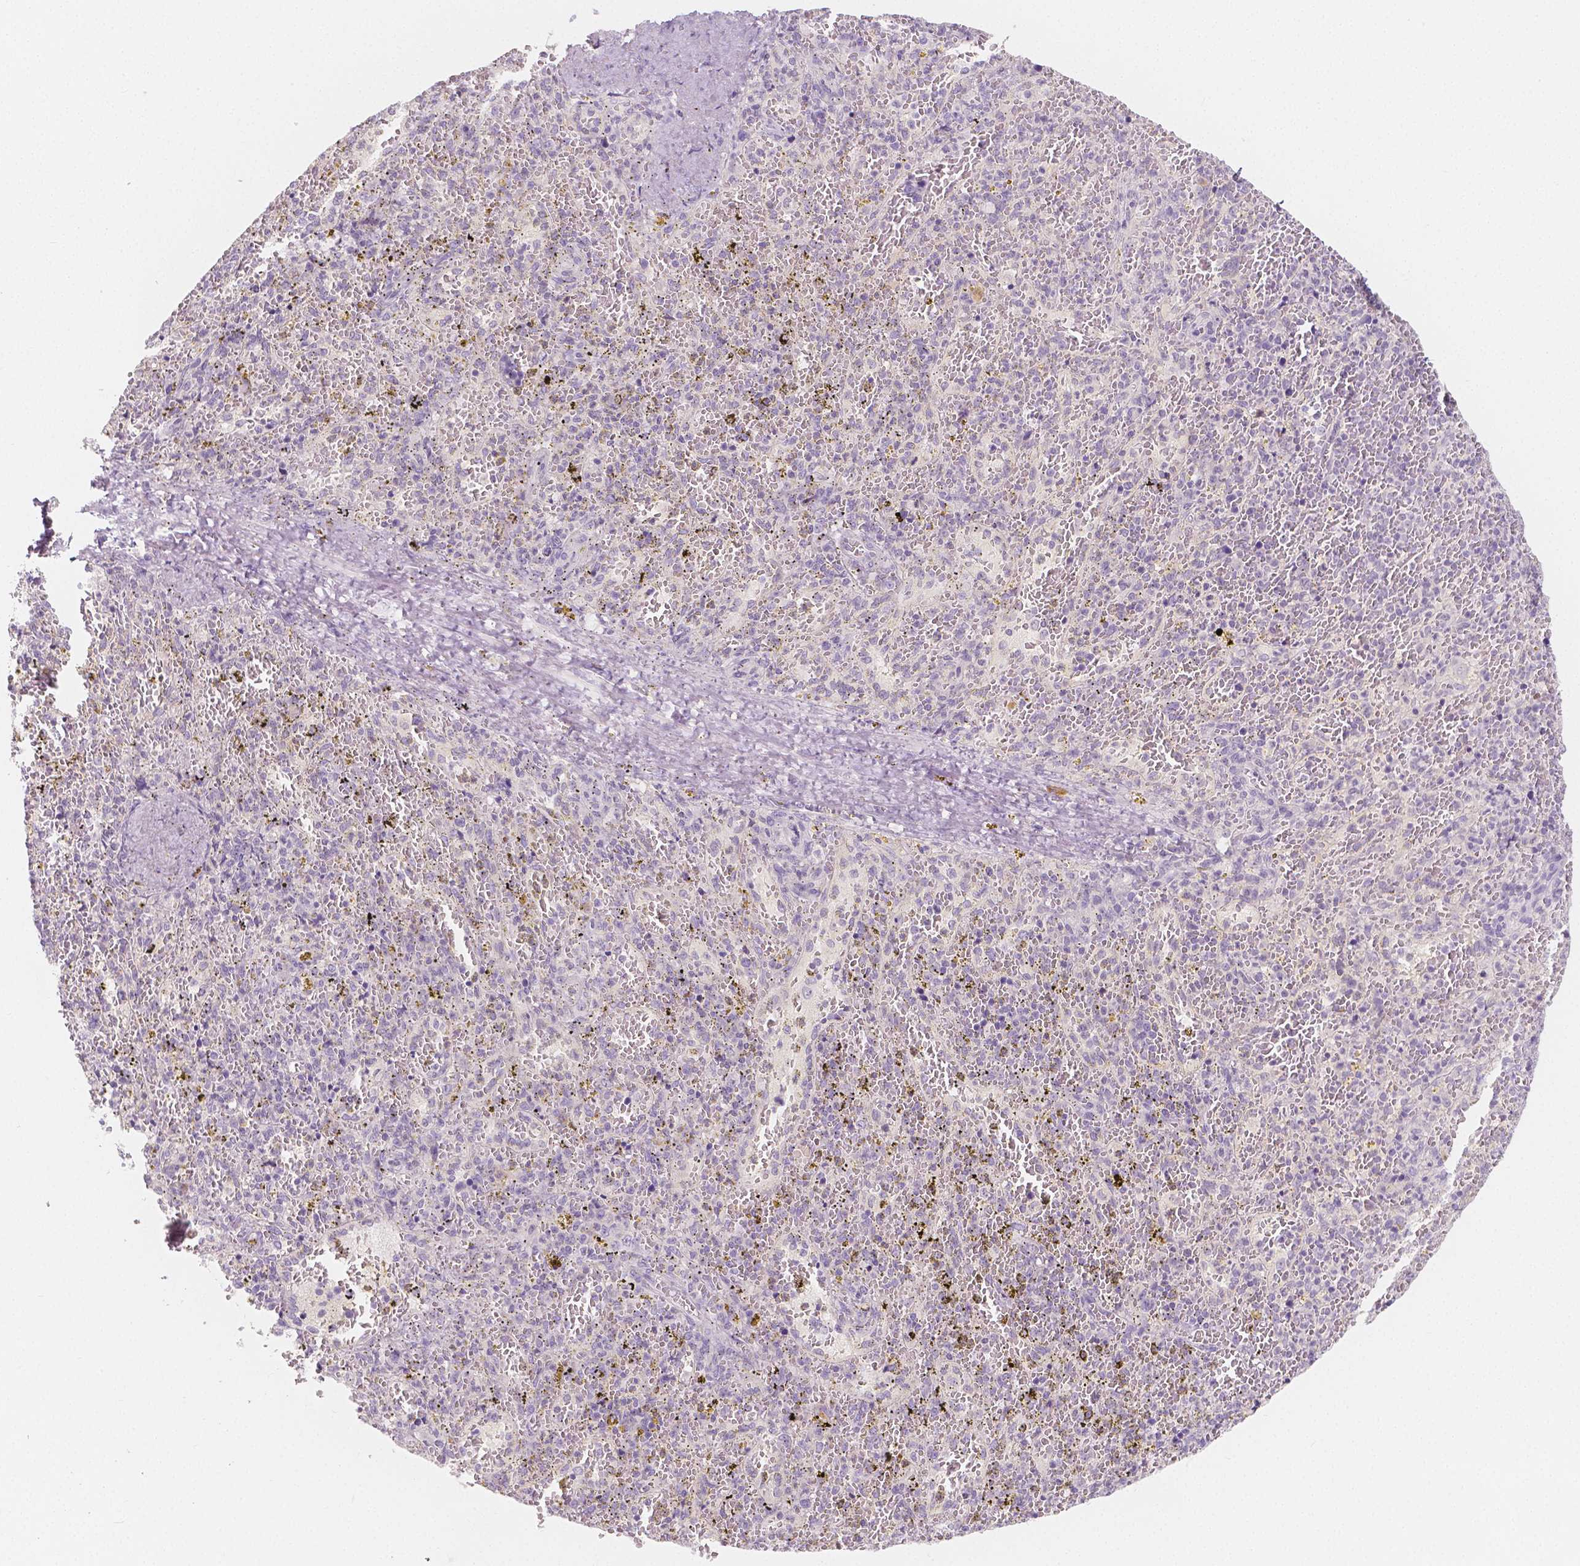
{"staining": {"intensity": "negative", "quantity": "none", "location": "none"}, "tissue": "spleen", "cell_type": "Cells in red pulp", "image_type": "normal", "snomed": [{"axis": "morphology", "description": "Normal tissue, NOS"}, {"axis": "topography", "description": "Spleen"}], "caption": "The image shows no significant expression in cells in red pulp of spleen. (DAB (3,3'-diaminobenzidine) immunohistochemistry with hematoxylin counter stain).", "gene": "BATF", "patient": {"sex": "female", "age": 50}}